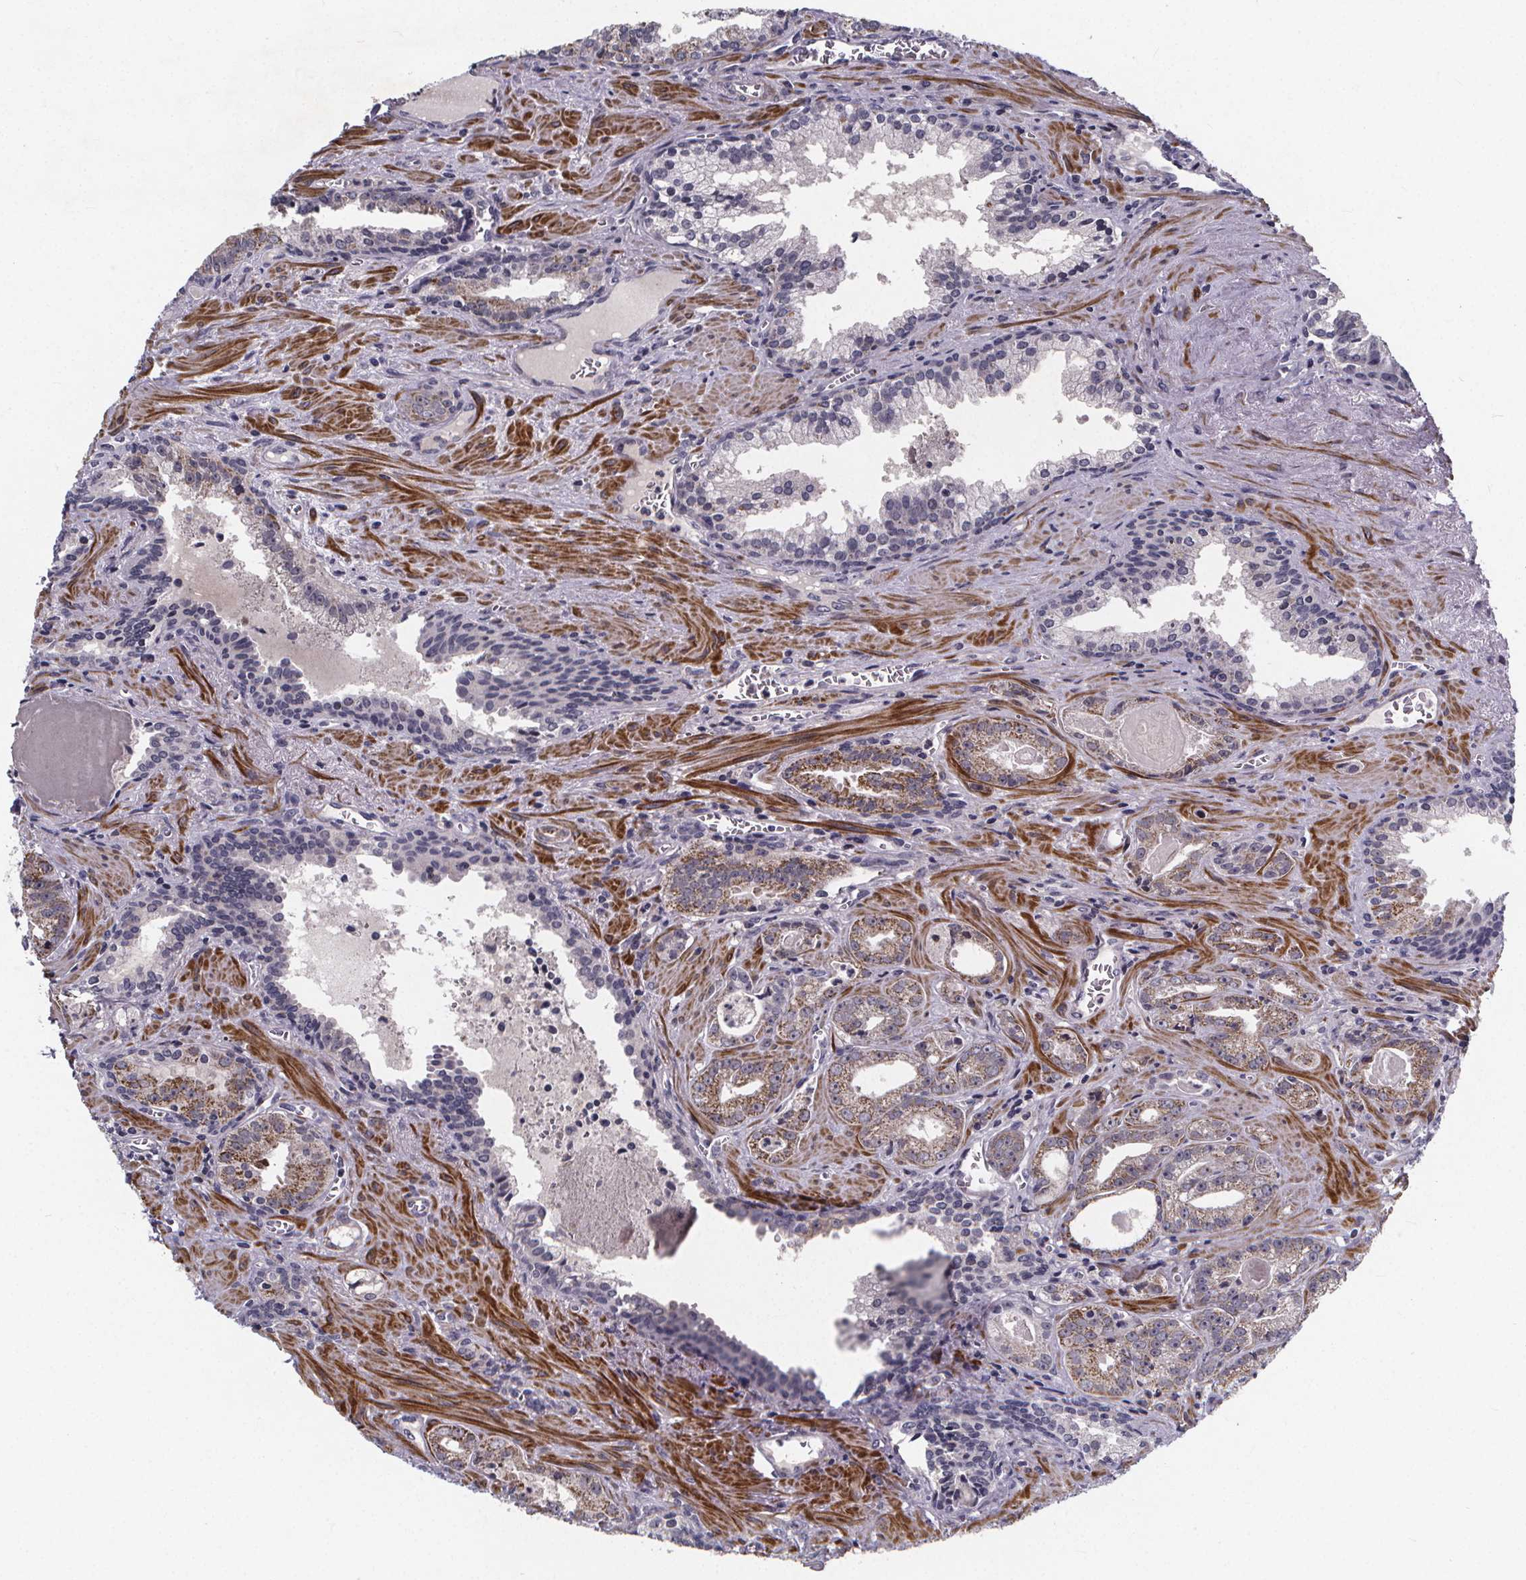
{"staining": {"intensity": "negative", "quantity": "none", "location": "none"}, "tissue": "prostate cancer", "cell_type": "Tumor cells", "image_type": "cancer", "snomed": [{"axis": "morphology", "description": "Adenocarcinoma, High grade"}, {"axis": "topography", "description": "Prostate"}], "caption": "DAB (3,3'-diaminobenzidine) immunohistochemical staining of prostate cancer reveals no significant staining in tumor cells. The staining was performed using DAB (3,3'-diaminobenzidine) to visualize the protein expression in brown, while the nuclei were stained in blue with hematoxylin (Magnification: 20x).", "gene": "FBXW2", "patient": {"sex": "male", "age": 68}}